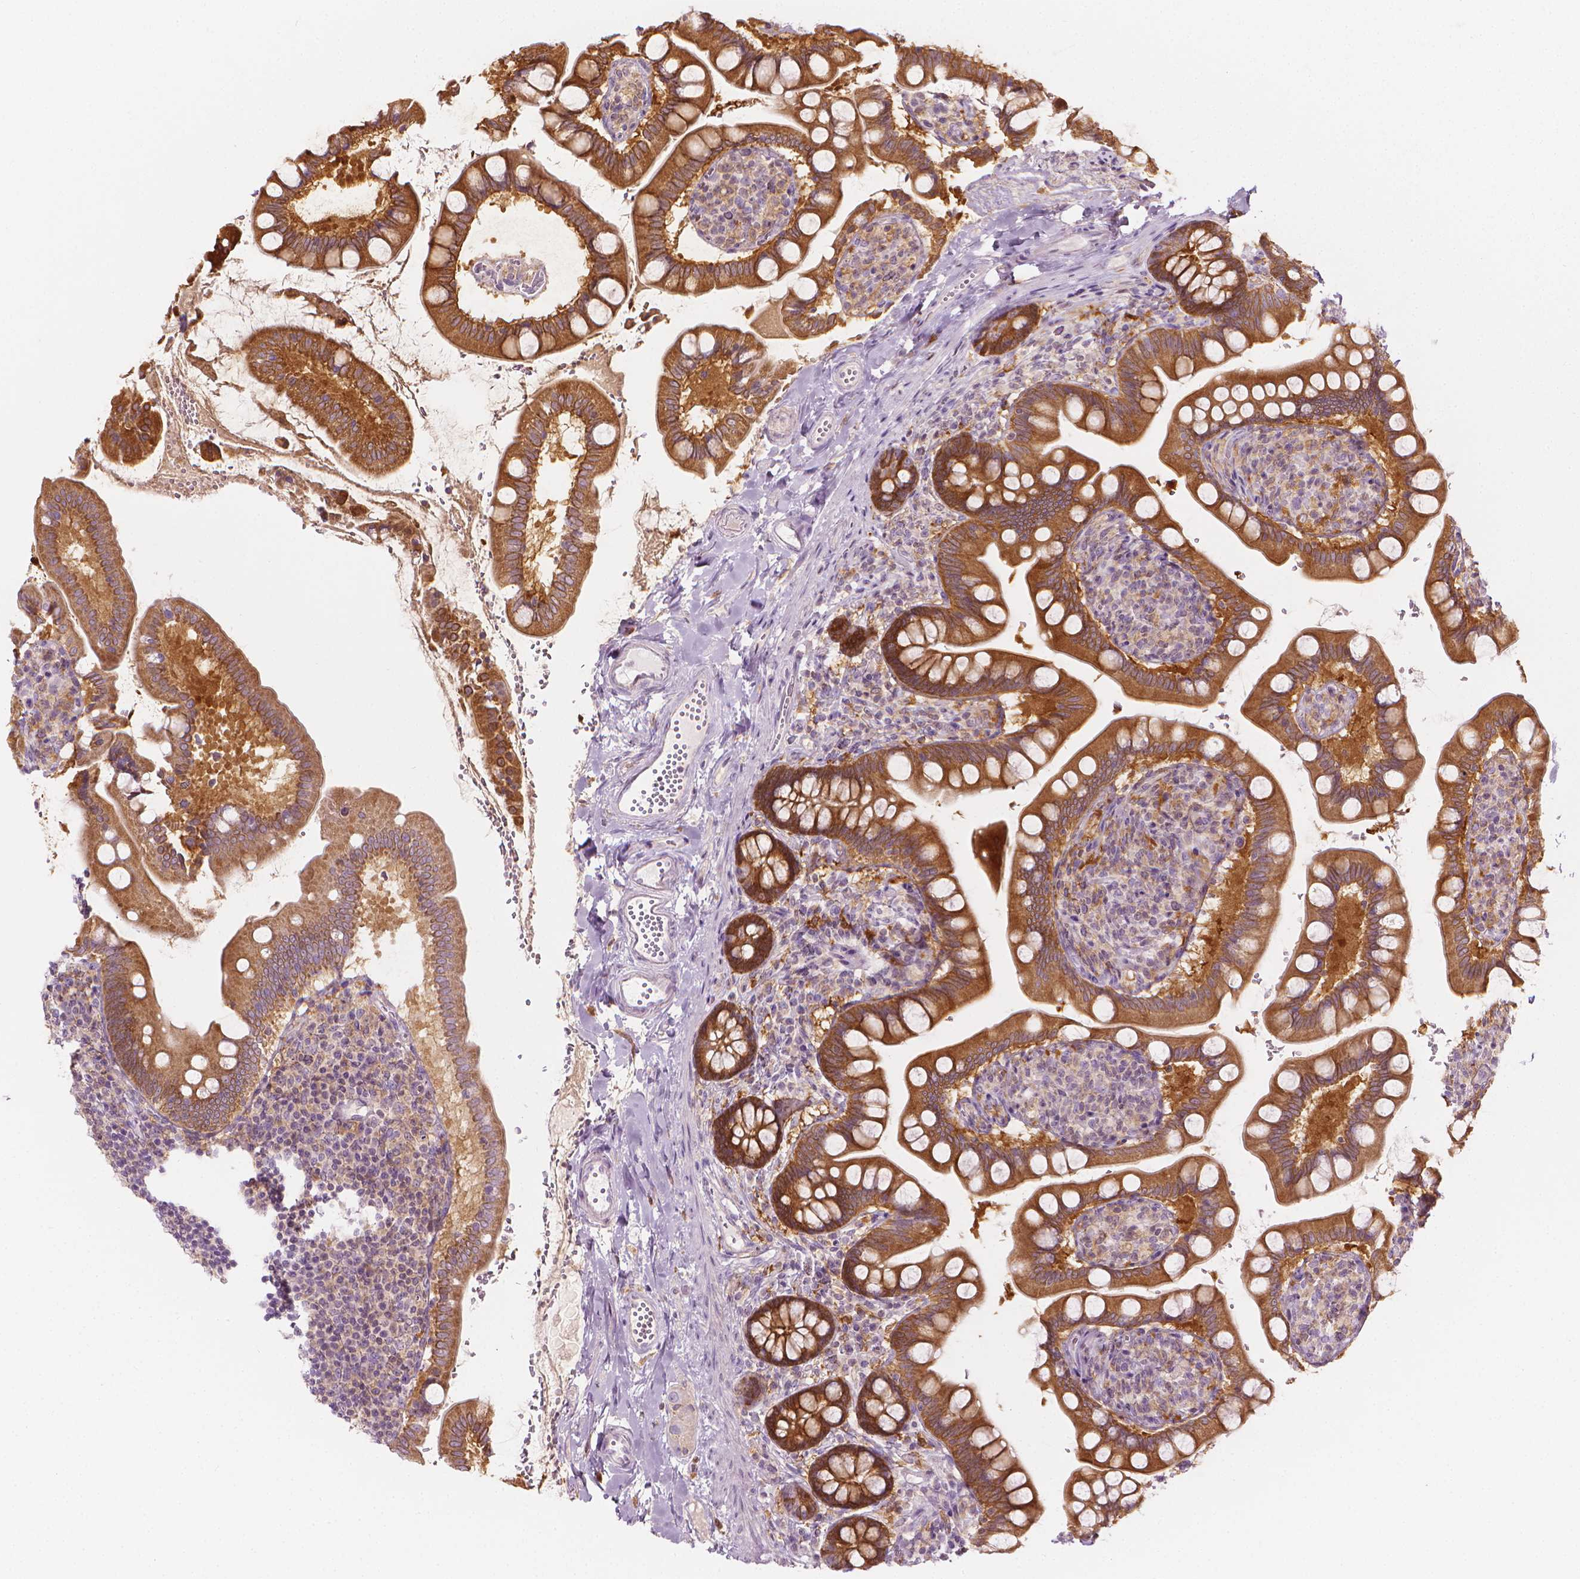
{"staining": {"intensity": "strong", "quantity": ">75%", "location": "cytoplasmic/membranous"}, "tissue": "small intestine", "cell_type": "Glandular cells", "image_type": "normal", "snomed": [{"axis": "morphology", "description": "Normal tissue, NOS"}, {"axis": "topography", "description": "Small intestine"}], "caption": "IHC image of normal small intestine: small intestine stained using immunohistochemistry demonstrates high levels of strong protein expression localized specifically in the cytoplasmic/membranous of glandular cells, appearing as a cytoplasmic/membranous brown color.", "gene": "SHMT1", "patient": {"sex": "female", "age": 56}}